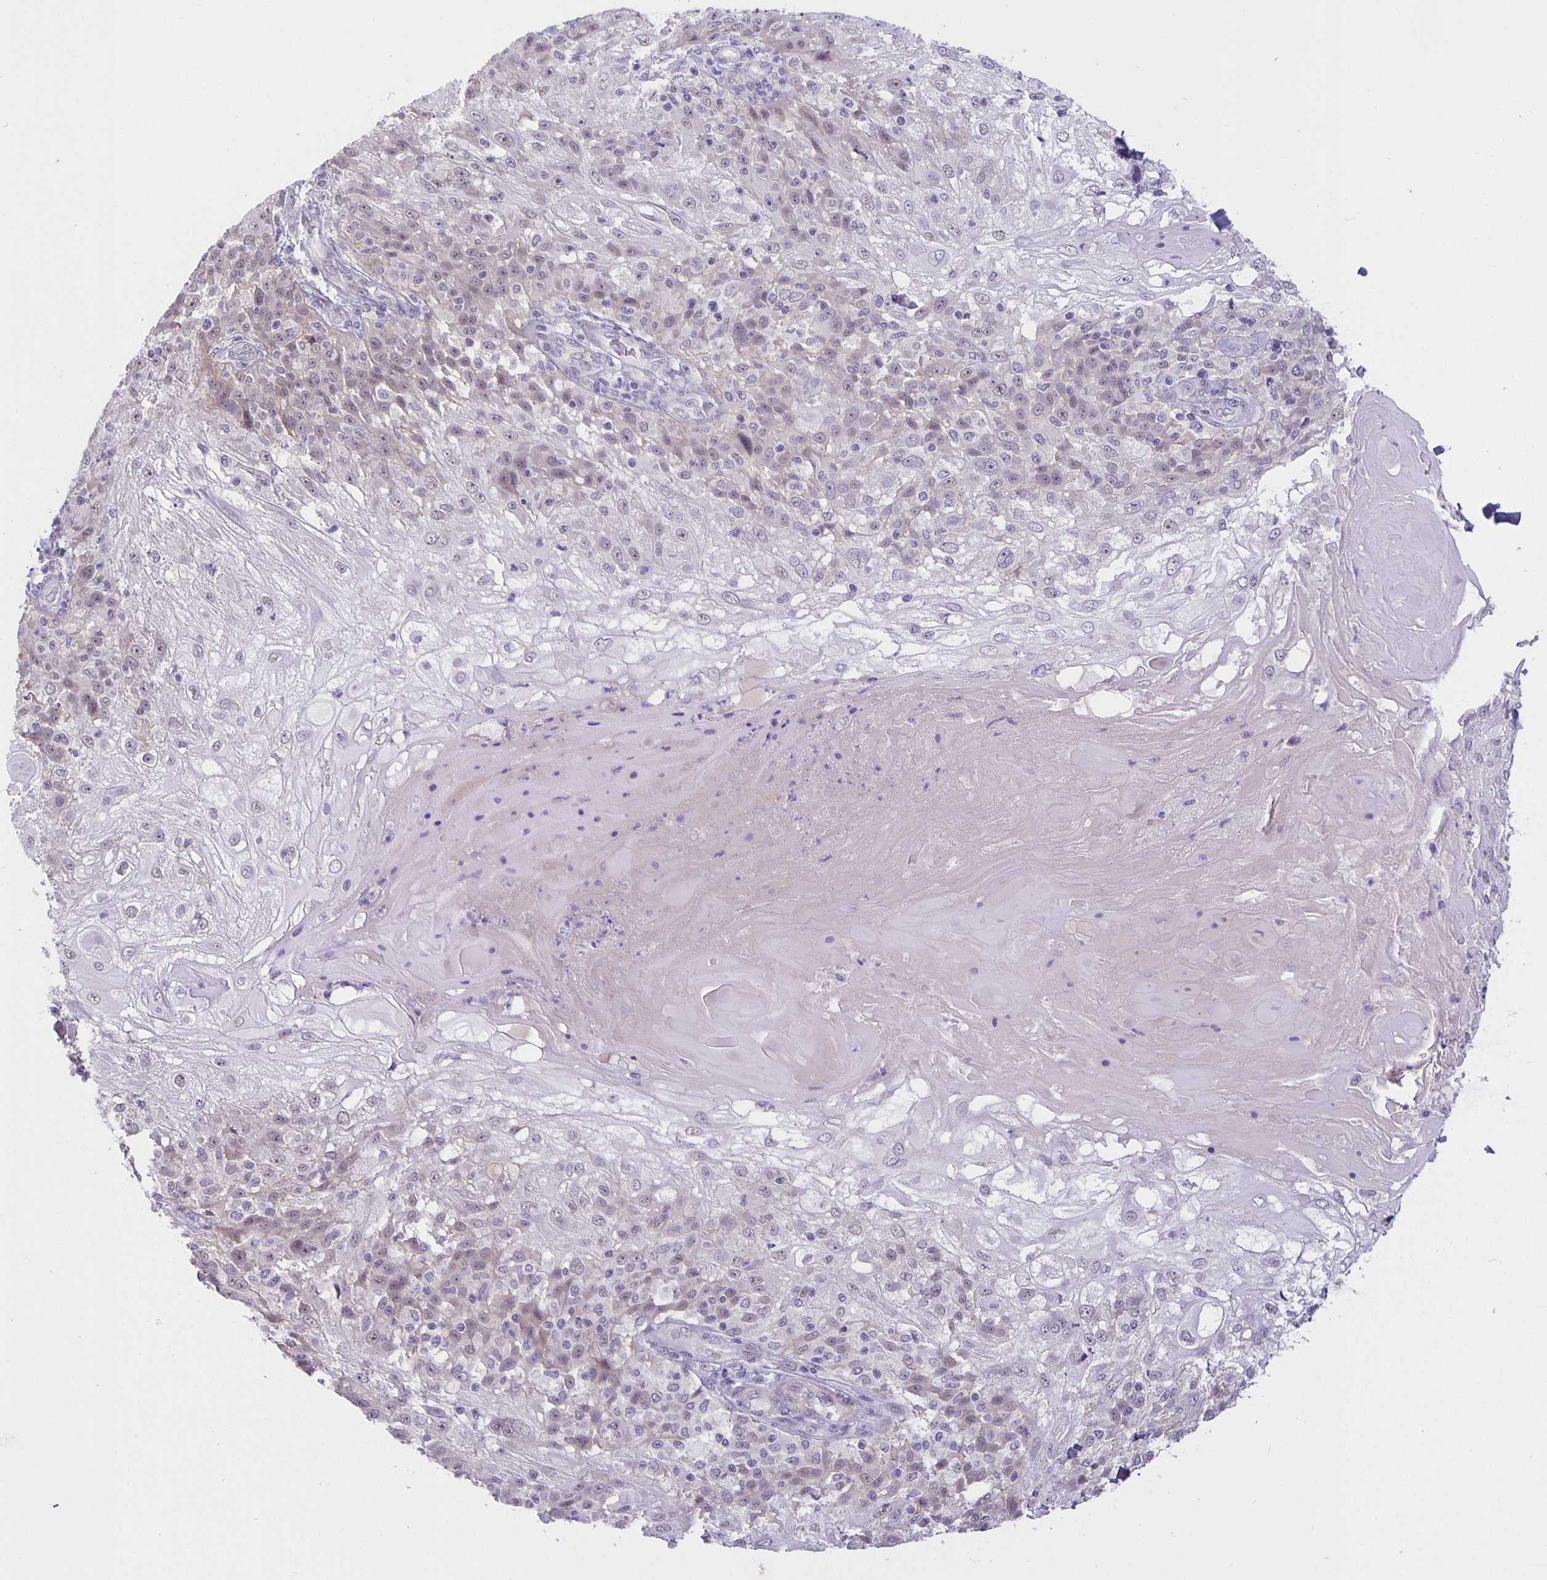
{"staining": {"intensity": "negative", "quantity": "none", "location": "none"}, "tissue": "skin cancer", "cell_type": "Tumor cells", "image_type": "cancer", "snomed": [{"axis": "morphology", "description": "Normal tissue, NOS"}, {"axis": "morphology", "description": "Squamous cell carcinoma, NOS"}, {"axis": "topography", "description": "Skin"}], "caption": "This is a photomicrograph of immunohistochemistry staining of skin cancer, which shows no expression in tumor cells.", "gene": "ARVCF", "patient": {"sex": "female", "age": 83}}